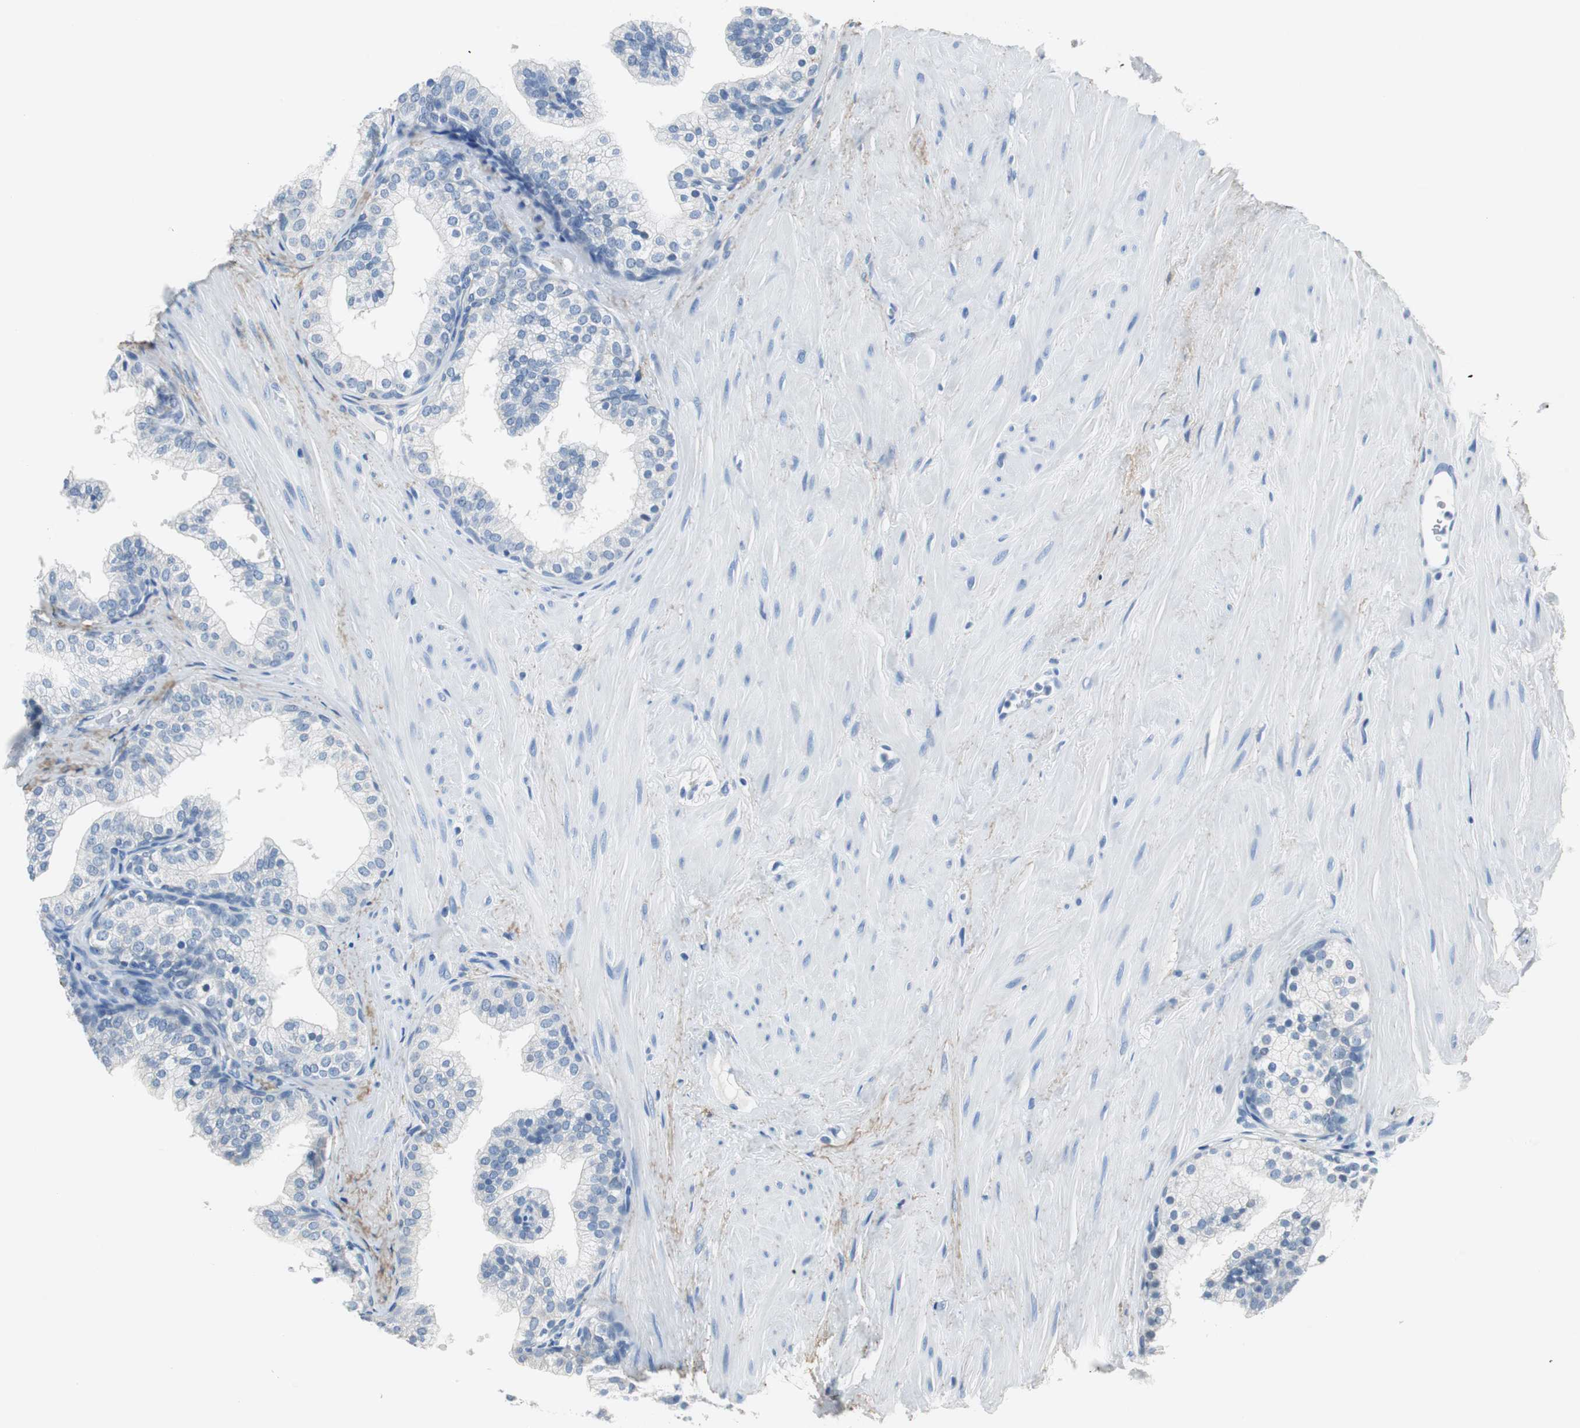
{"staining": {"intensity": "negative", "quantity": "none", "location": "none"}, "tissue": "prostate", "cell_type": "Glandular cells", "image_type": "normal", "snomed": [{"axis": "morphology", "description": "Normal tissue, NOS"}, {"axis": "topography", "description": "Prostate"}], "caption": "A micrograph of human prostate is negative for staining in glandular cells. (Brightfield microscopy of DAB immunohistochemistry at high magnification).", "gene": "MUC7", "patient": {"sex": "male", "age": 60}}